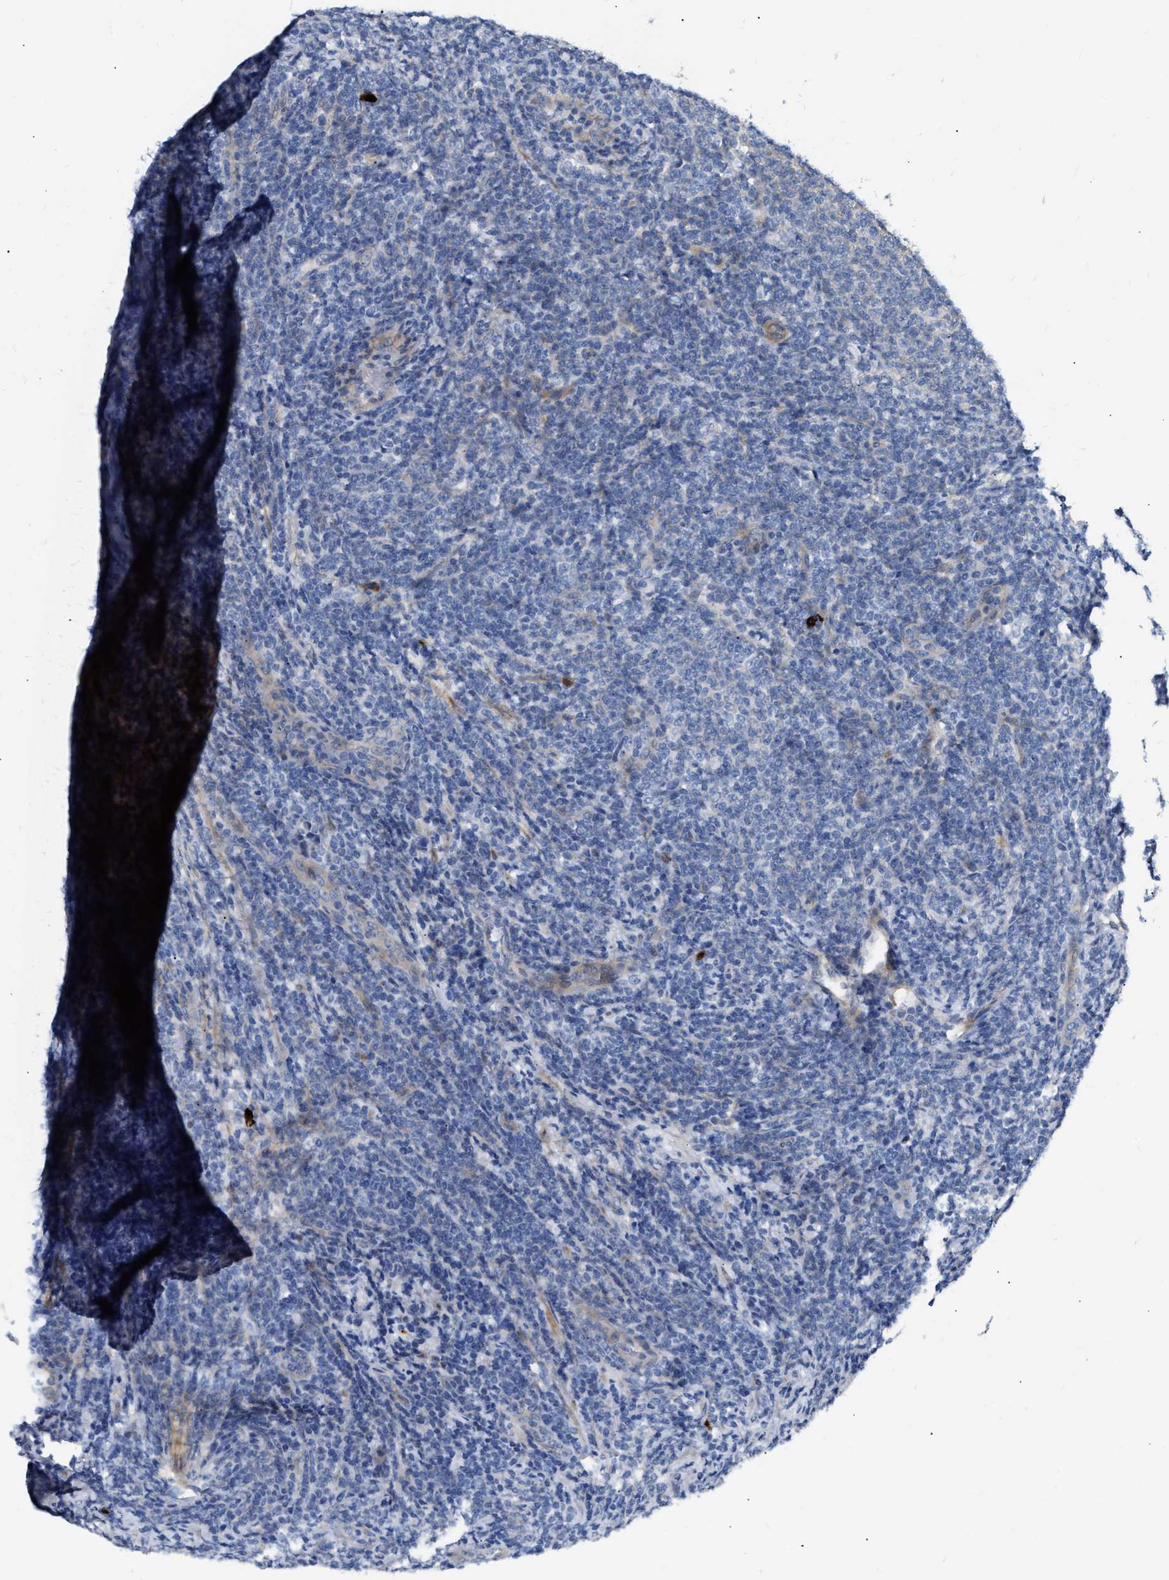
{"staining": {"intensity": "negative", "quantity": "none", "location": "none"}, "tissue": "lymphoma", "cell_type": "Tumor cells", "image_type": "cancer", "snomed": [{"axis": "morphology", "description": "Malignant lymphoma, non-Hodgkin's type, Low grade"}, {"axis": "topography", "description": "Lymph node"}], "caption": "This is a image of IHC staining of lymphoma, which shows no positivity in tumor cells. (DAB immunohistochemistry visualized using brightfield microscopy, high magnification).", "gene": "FHL1", "patient": {"sex": "male", "age": 66}}